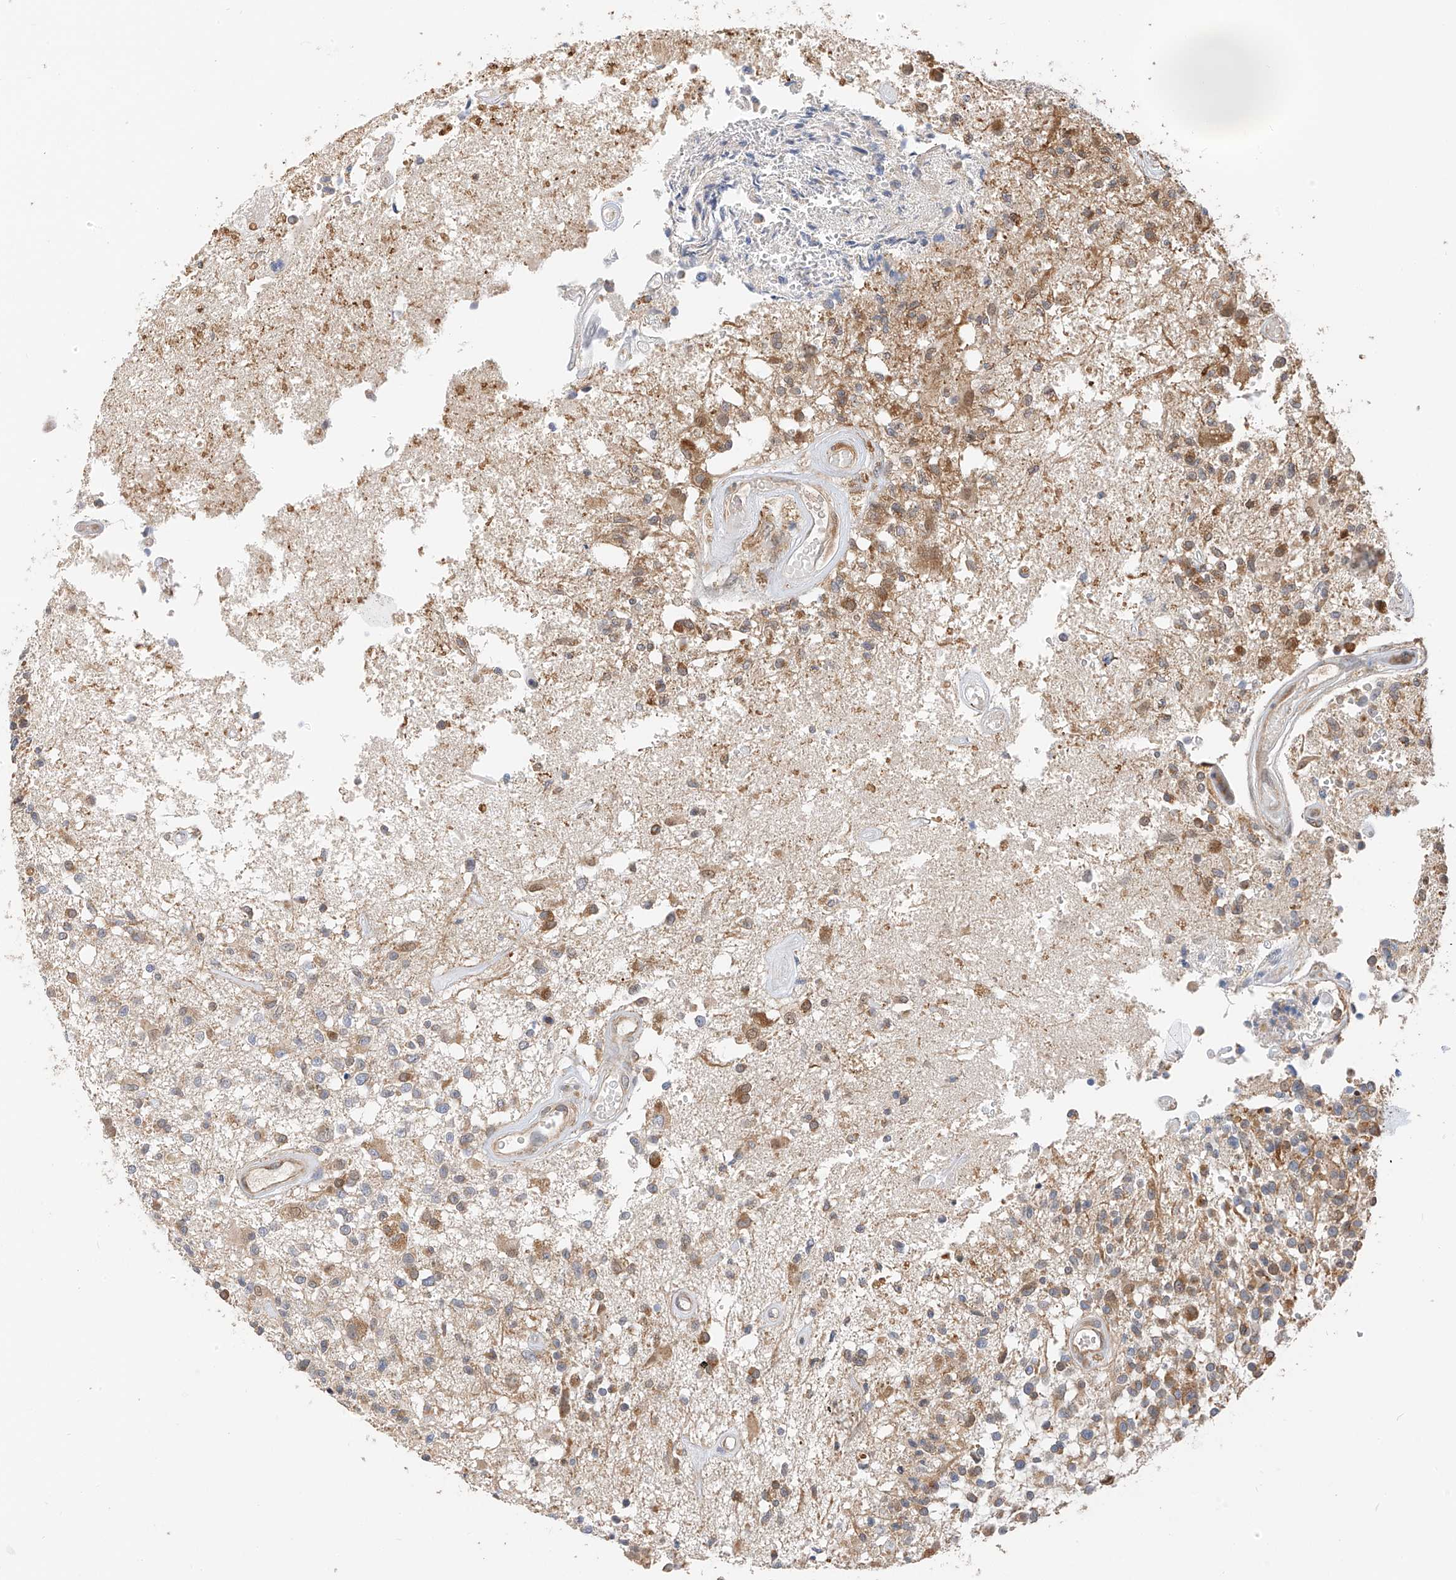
{"staining": {"intensity": "moderate", "quantity": "25%-75%", "location": "cytoplasmic/membranous"}, "tissue": "glioma", "cell_type": "Tumor cells", "image_type": "cancer", "snomed": [{"axis": "morphology", "description": "Glioma, malignant, High grade"}, {"axis": "morphology", "description": "Glioblastoma, NOS"}, {"axis": "topography", "description": "Brain"}], "caption": "About 25%-75% of tumor cells in malignant glioma (high-grade) demonstrate moderate cytoplasmic/membranous protein expression as visualized by brown immunohistochemical staining.", "gene": "PPA2", "patient": {"sex": "male", "age": 60}}